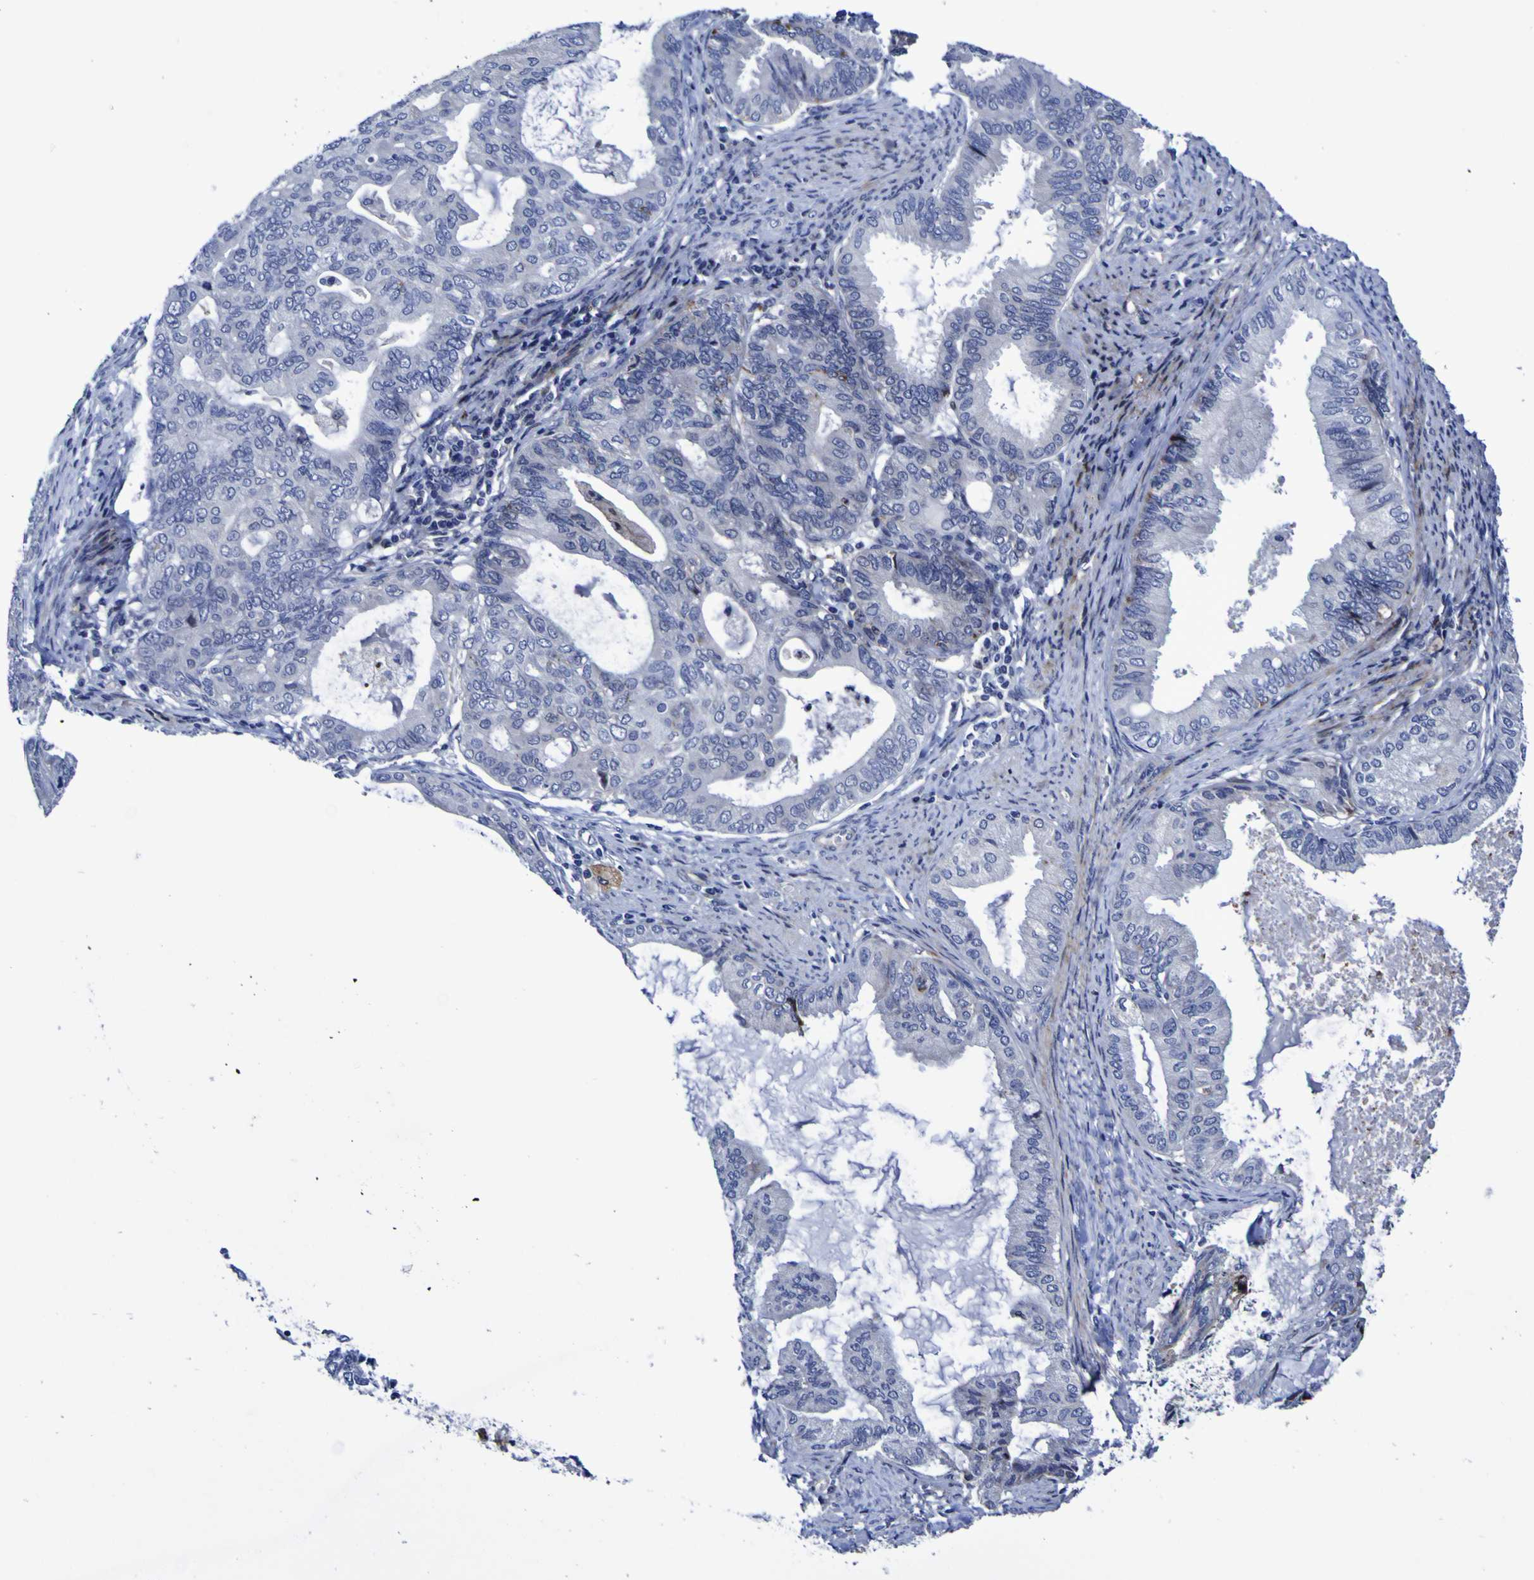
{"staining": {"intensity": "negative", "quantity": "none", "location": "none"}, "tissue": "endometrial cancer", "cell_type": "Tumor cells", "image_type": "cancer", "snomed": [{"axis": "morphology", "description": "Adenocarcinoma, NOS"}, {"axis": "topography", "description": "Endometrium"}], "caption": "Immunohistochemistry (IHC) image of neoplastic tissue: endometrial cancer (adenocarcinoma) stained with DAB (3,3'-diaminobenzidine) exhibits no significant protein expression in tumor cells.", "gene": "MGLL", "patient": {"sex": "female", "age": 86}}